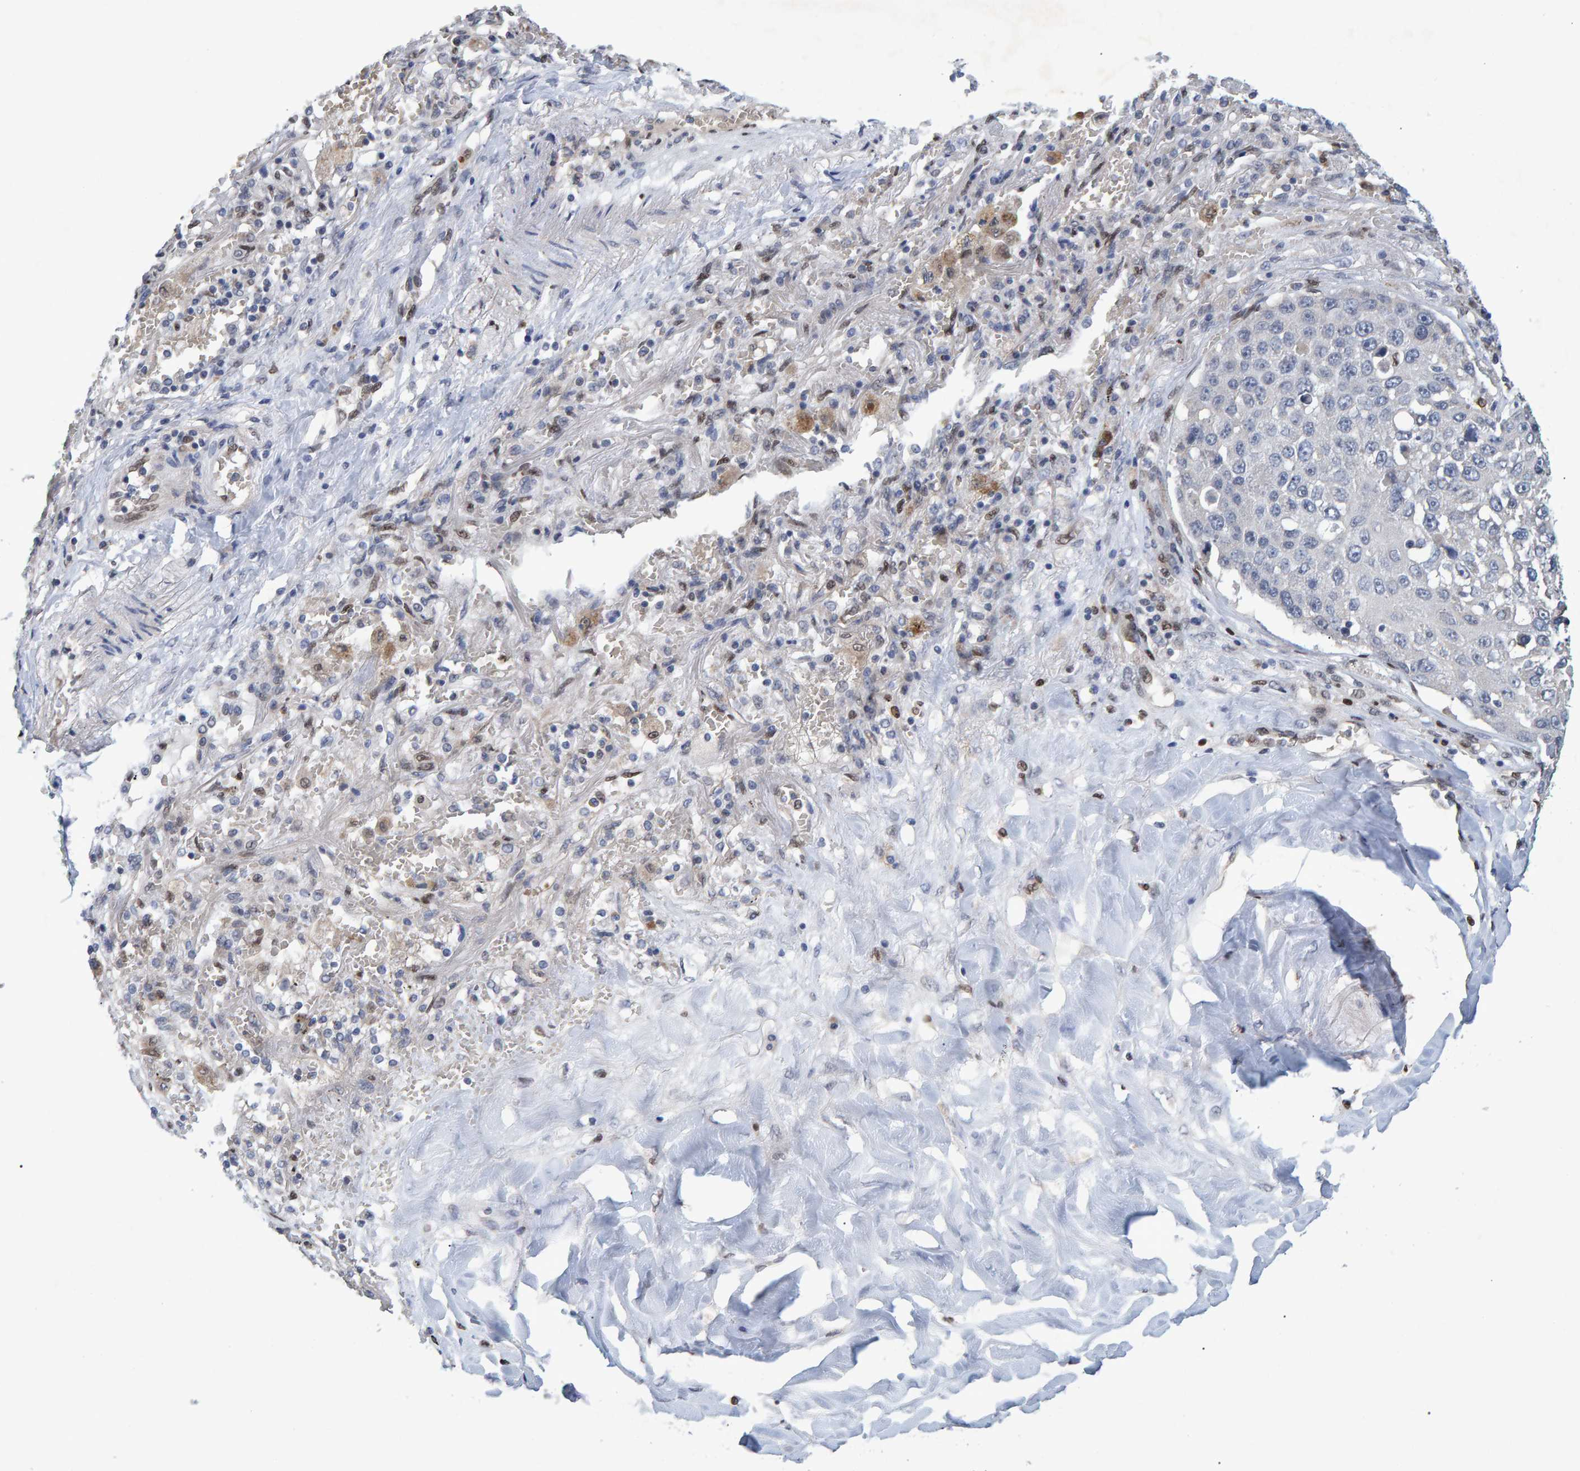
{"staining": {"intensity": "weak", "quantity": "<25%", "location": "nuclear"}, "tissue": "lung cancer", "cell_type": "Tumor cells", "image_type": "cancer", "snomed": [{"axis": "morphology", "description": "Squamous cell carcinoma, NOS"}, {"axis": "topography", "description": "Lung"}], "caption": "Photomicrograph shows no significant protein positivity in tumor cells of lung cancer (squamous cell carcinoma).", "gene": "QKI", "patient": {"sex": "male", "age": 61}}